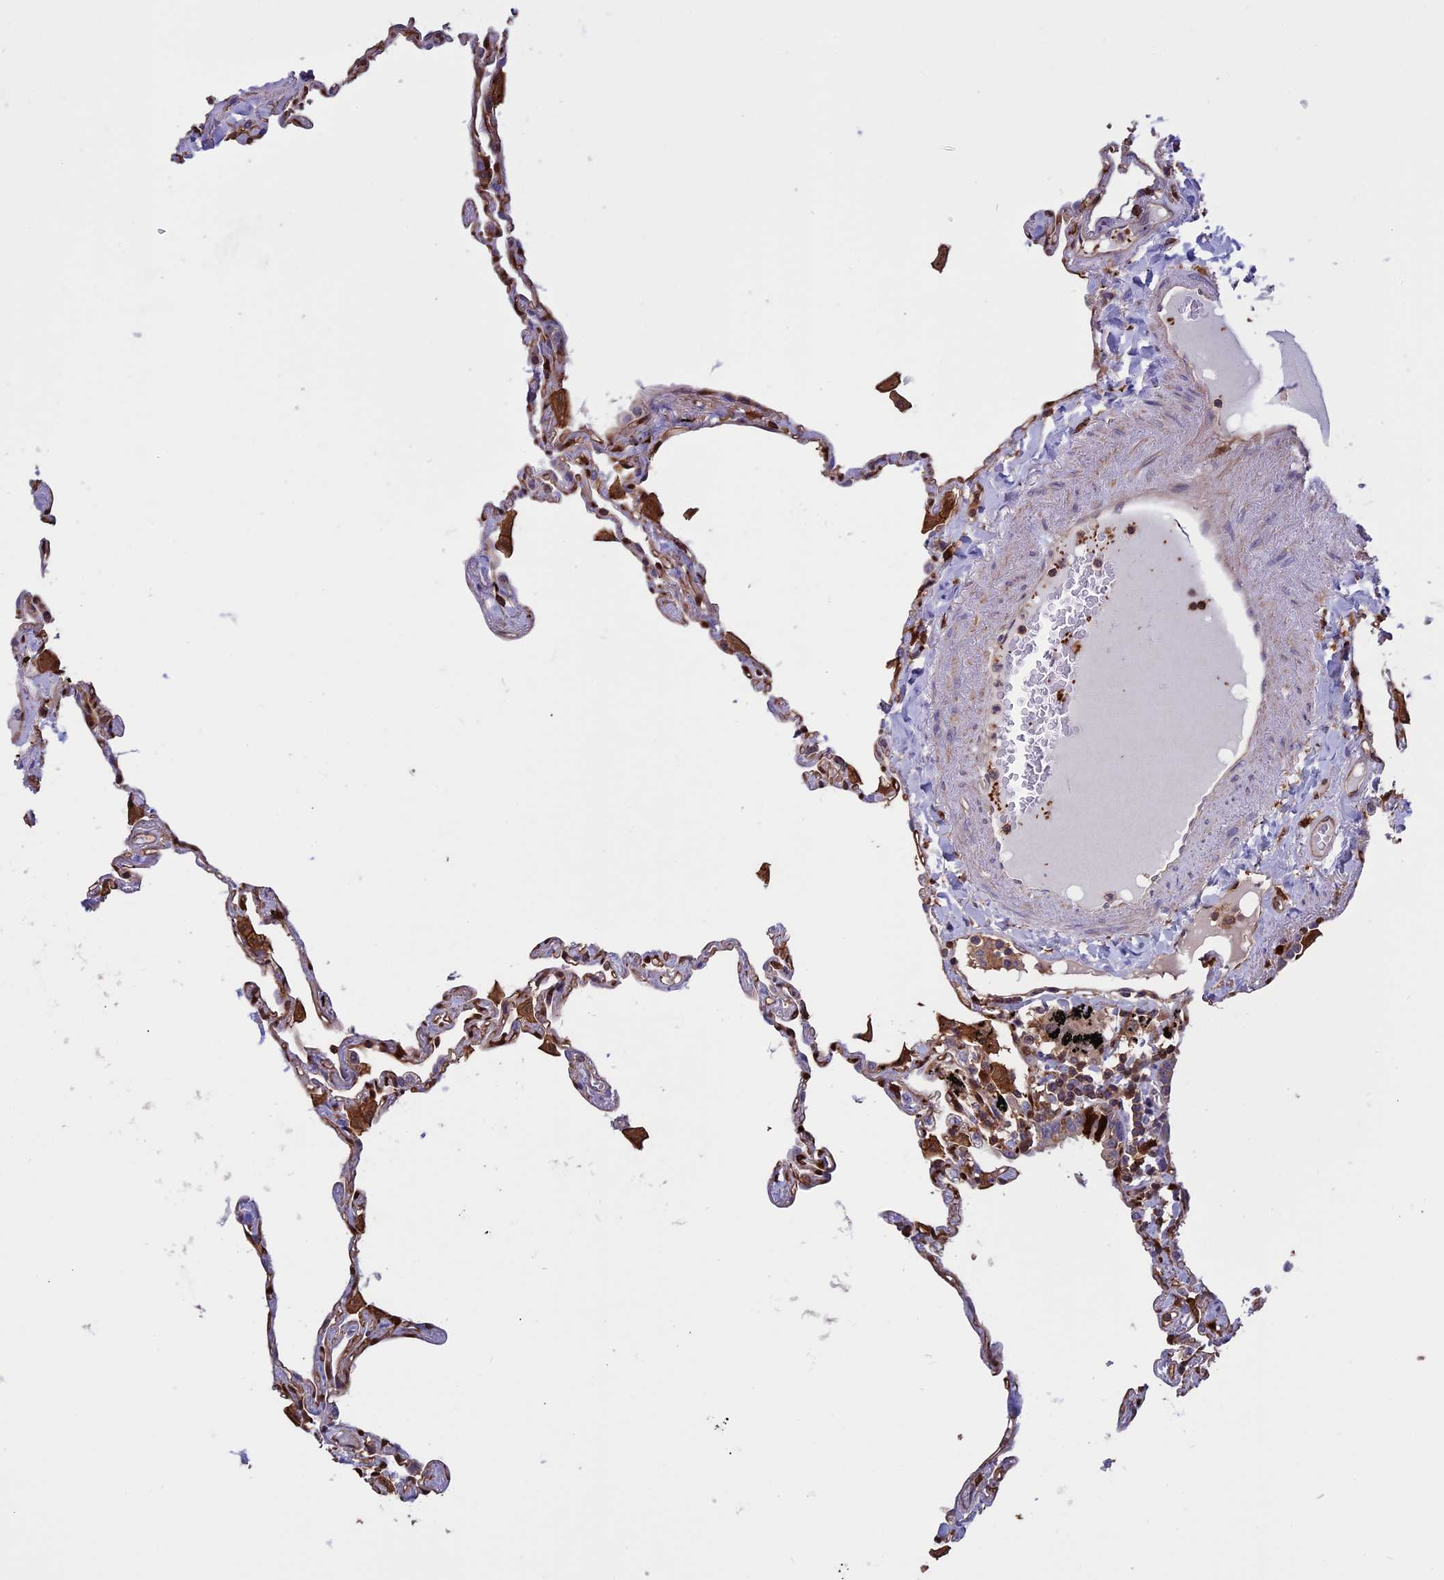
{"staining": {"intensity": "moderate", "quantity": "25%-75%", "location": "cytoplasmic/membranous"}, "tissue": "lung", "cell_type": "Alveolar cells", "image_type": "normal", "snomed": [{"axis": "morphology", "description": "Normal tissue, NOS"}, {"axis": "topography", "description": "Lung"}], "caption": "Brown immunohistochemical staining in normal lung demonstrates moderate cytoplasmic/membranous positivity in about 25%-75% of alveolar cells.", "gene": "ARHGAP18", "patient": {"sex": "female", "age": 67}}